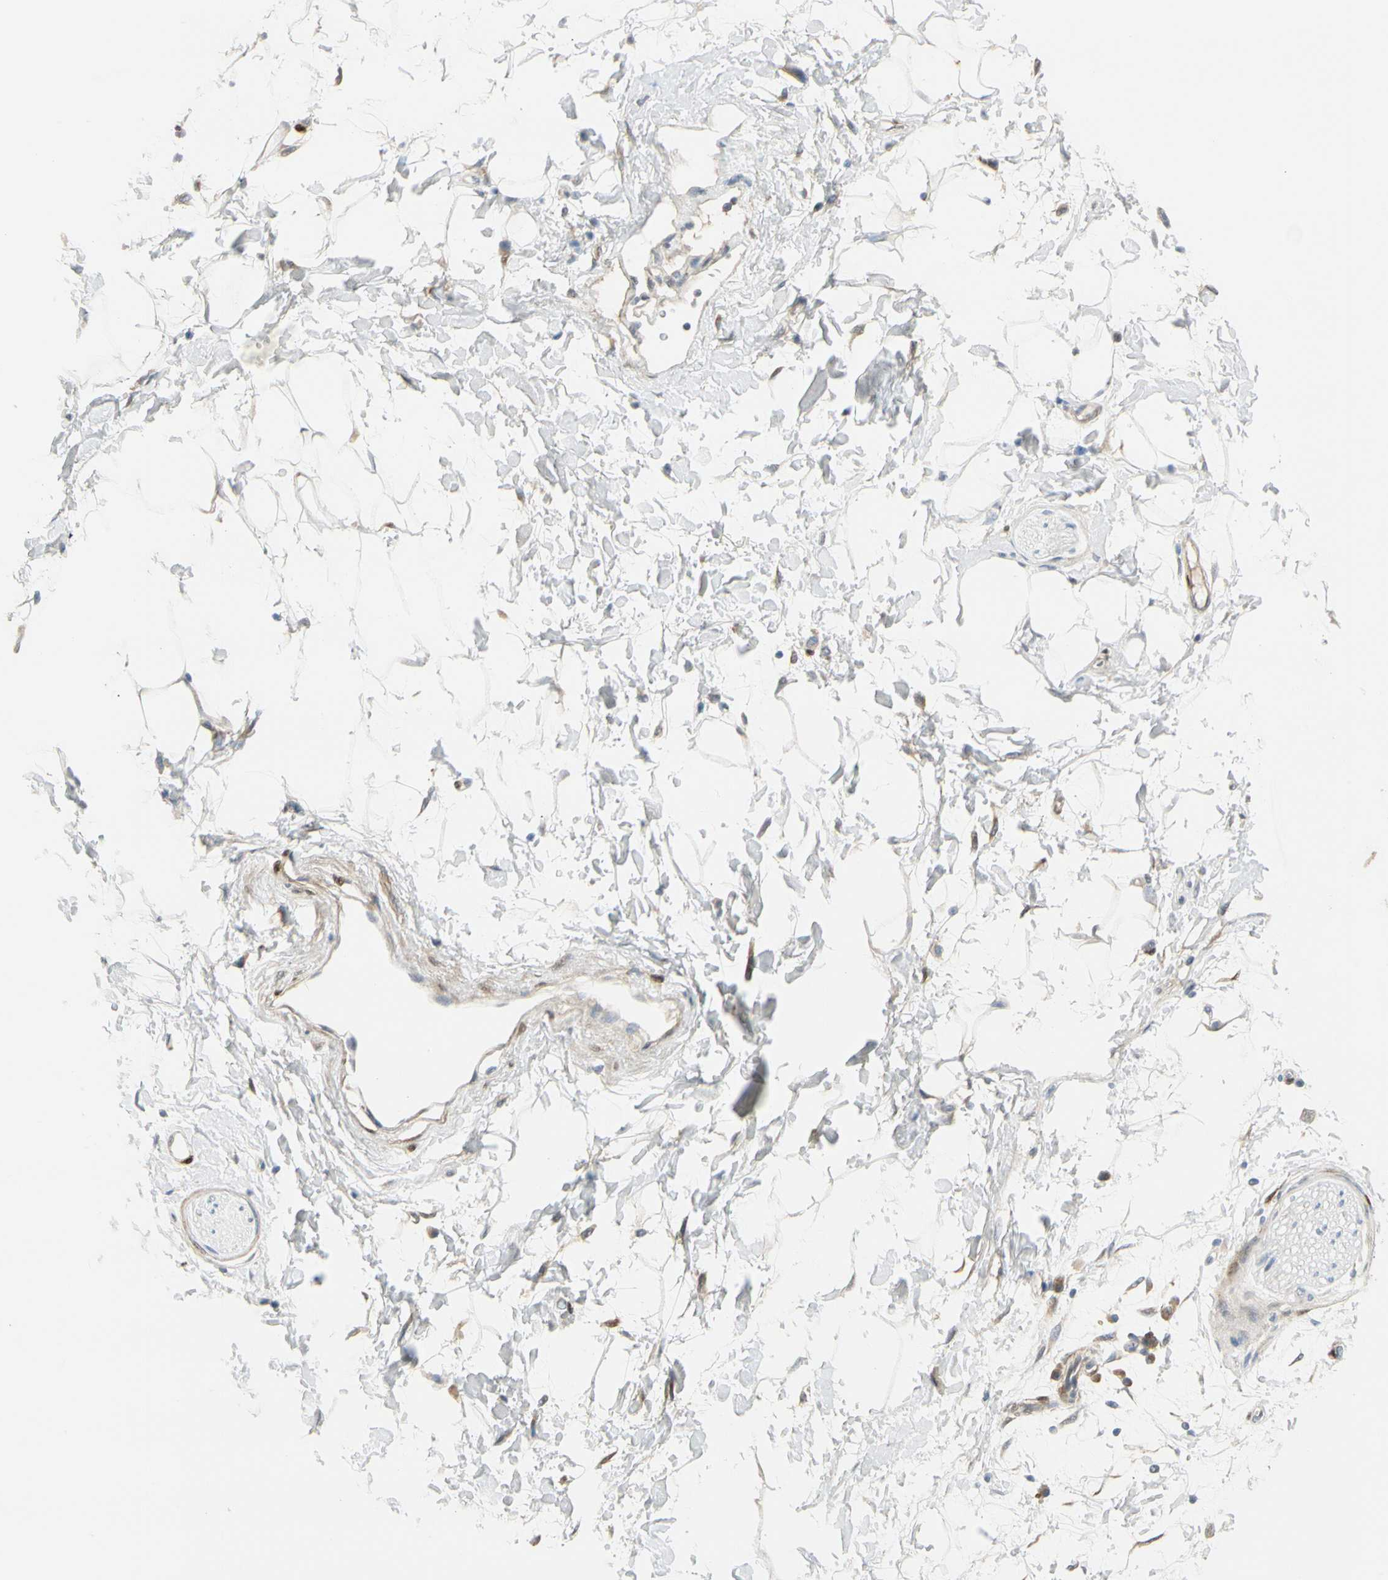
{"staining": {"intensity": "negative", "quantity": "none", "location": "none"}, "tissue": "adipose tissue", "cell_type": "Adipocytes", "image_type": "normal", "snomed": [{"axis": "morphology", "description": "Normal tissue, NOS"}, {"axis": "topography", "description": "Soft tissue"}], "caption": "The immunohistochemistry photomicrograph has no significant expression in adipocytes of adipose tissue.", "gene": "FHL2", "patient": {"sex": "male", "age": 72}}